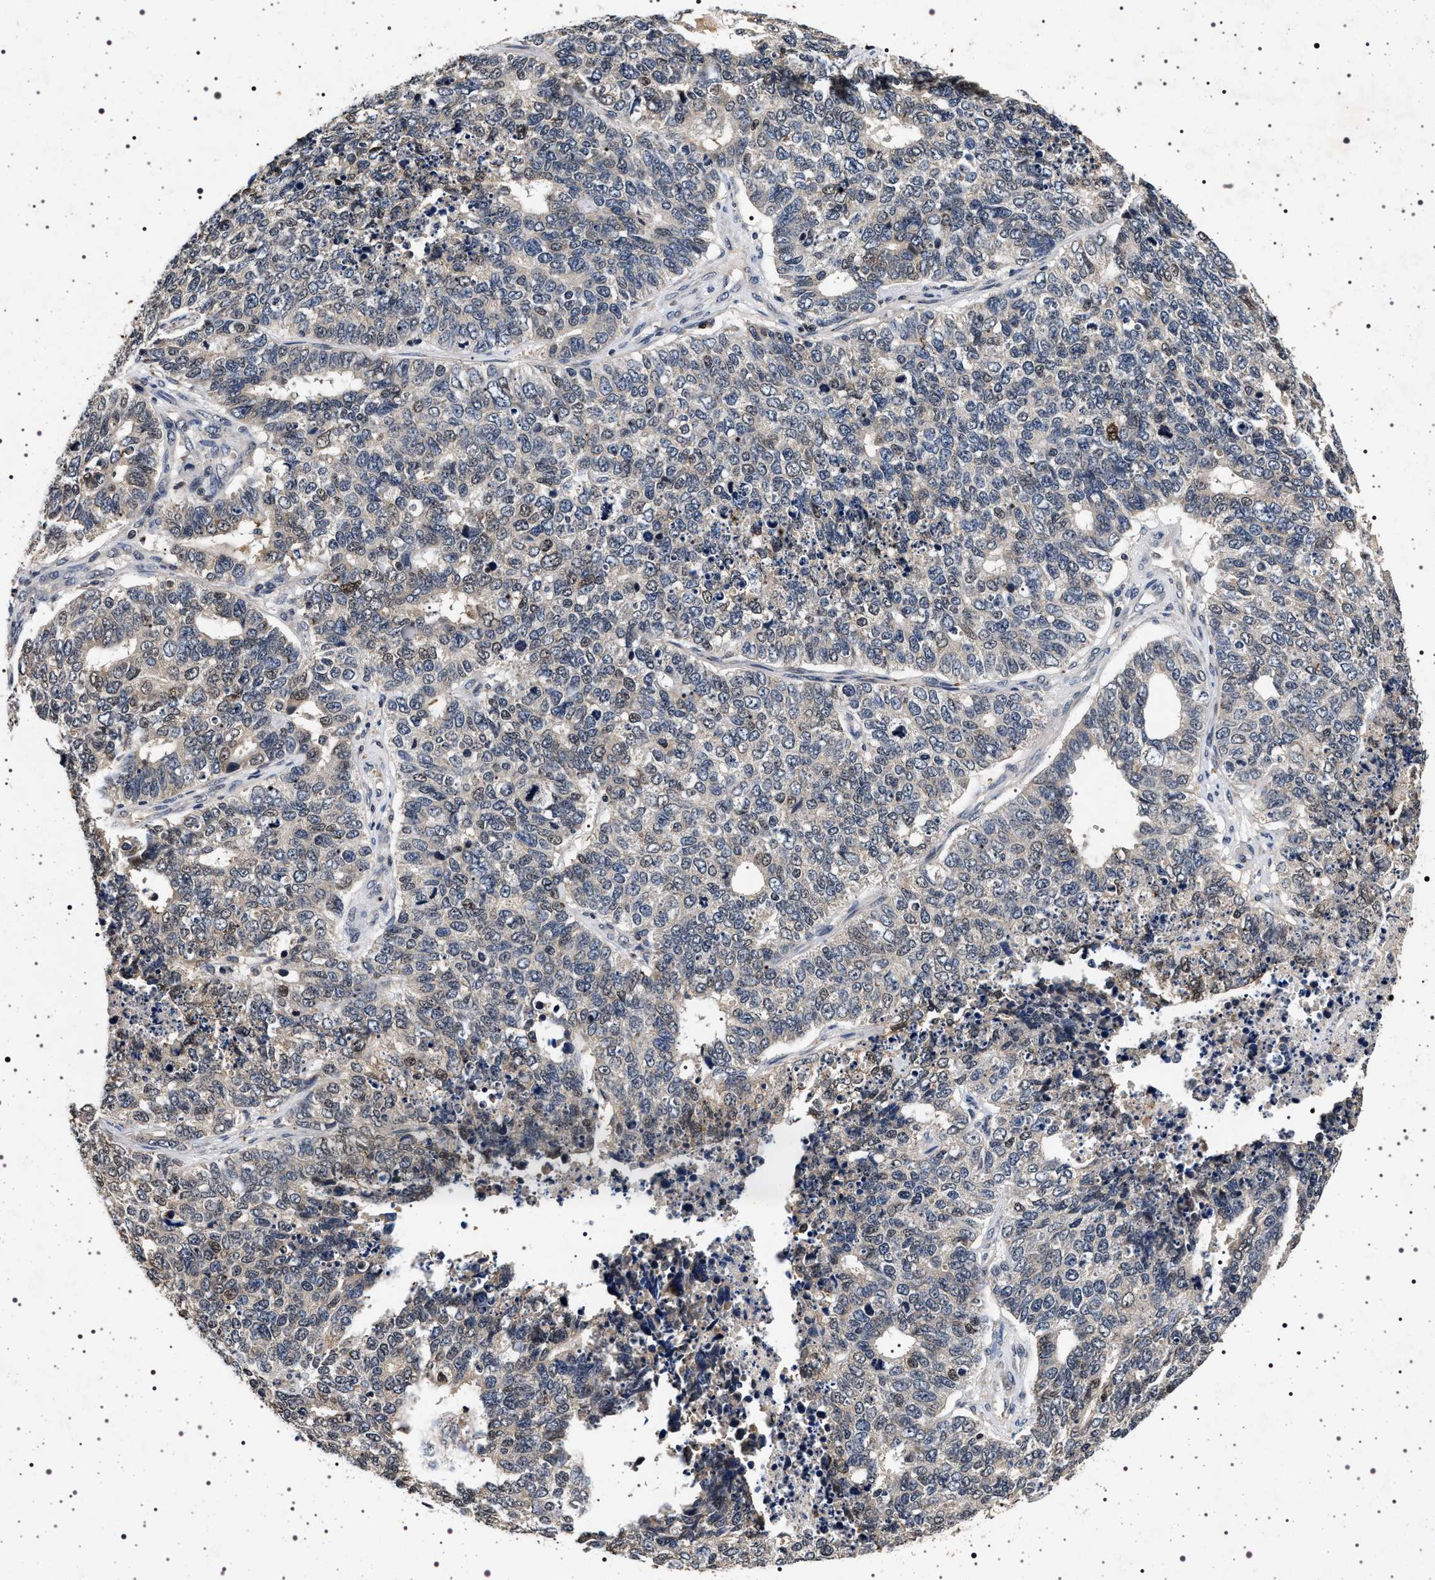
{"staining": {"intensity": "negative", "quantity": "none", "location": "none"}, "tissue": "cervical cancer", "cell_type": "Tumor cells", "image_type": "cancer", "snomed": [{"axis": "morphology", "description": "Squamous cell carcinoma, NOS"}, {"axis": "topography", "description": "Cervix"}], "caption": "The immunohistochemistry image has no significant positivity in tumor cells of squamous cell carcinoma (cervical) tissue.", "gene": "CDKN1B", "patient": {"sex": "female", "age": 63}}